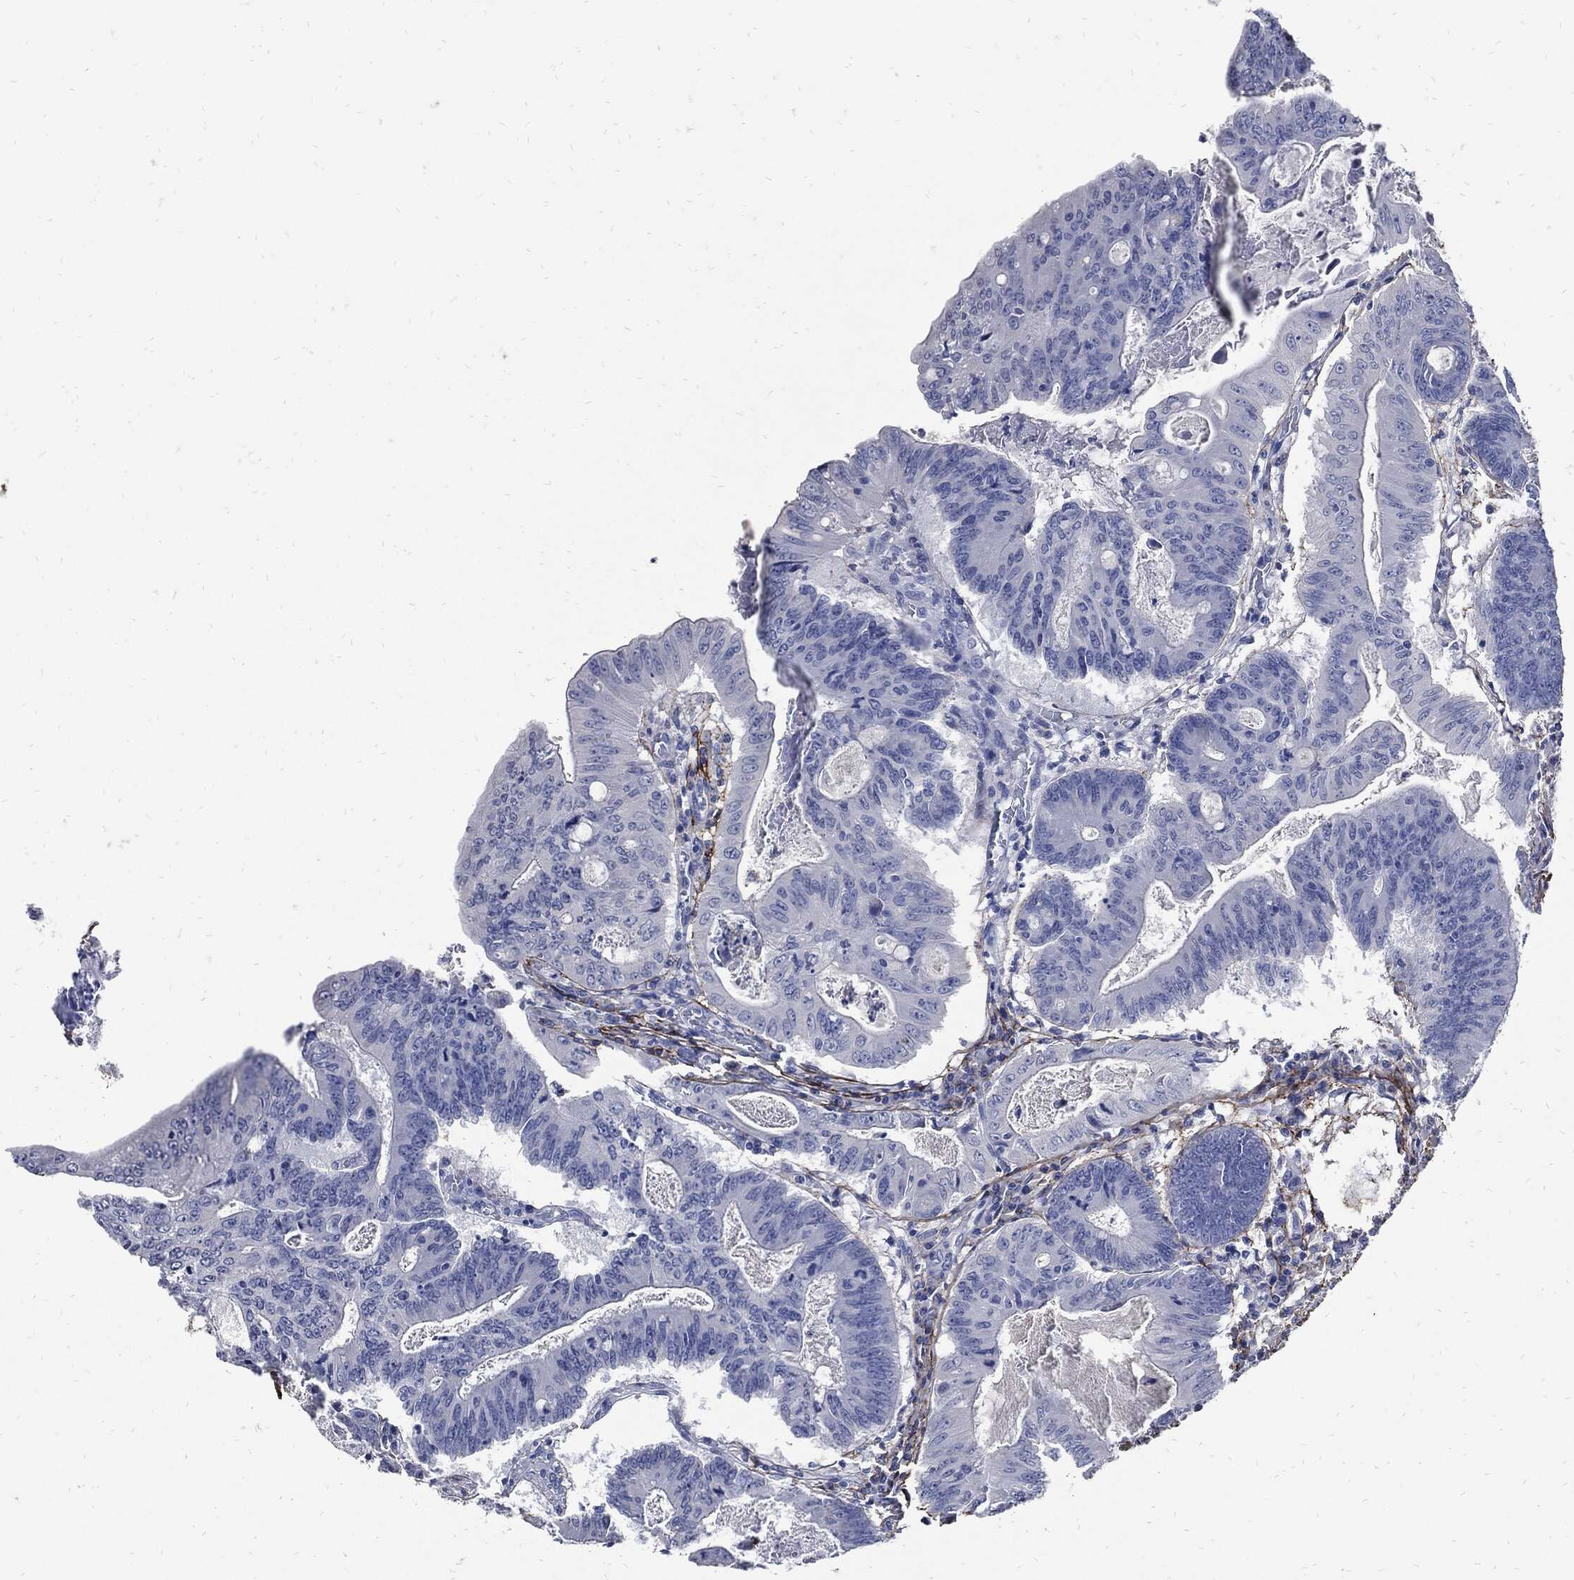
{"staining": {"intensity": "negative", "quantity": "none", "location": "none"}, "tissue": "colorectal cancer", "cell_type": "Tumor cells", "image_type": "cancer", "snomed": [{"axis": "morphology", "description": "Adenocarcinoma, NOS"}, {"axis": "topography", "description": "Colon"}], "caption": "Micrograph shows no significant protein expression in tumor cells of colorectal adenocarcinoma. Nuclei are stained in blue.", "gene": "FBN1", "patient": {"sex": "female", "age": 70}}